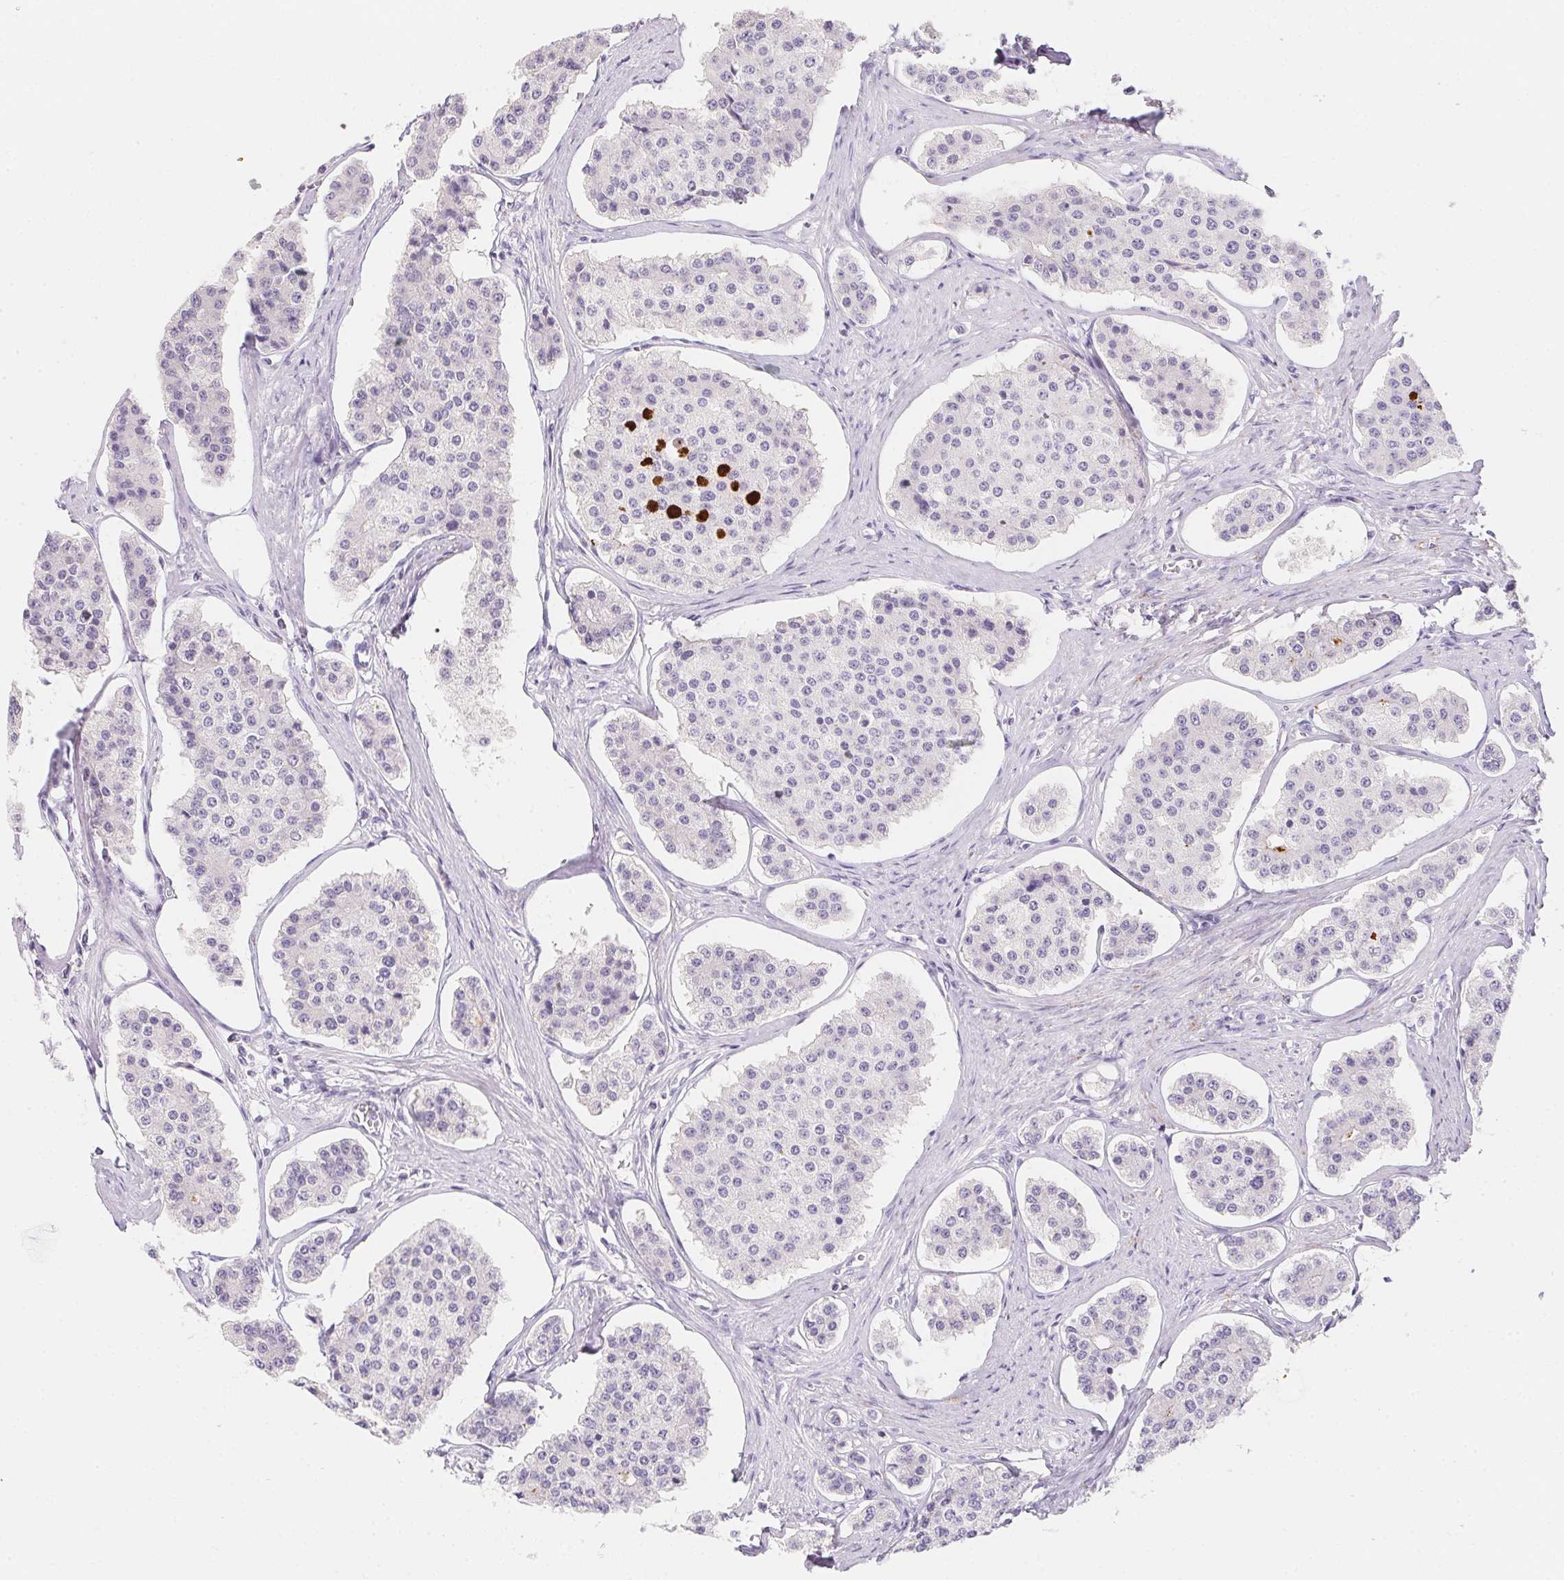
{"staining": {"intensity": "negative", "quantity": "none", "location": "none"}, "tissue": "carcinoid", "cell_type": "Tumor cells", "image_type": "cancer", "snomed": [{"axis": "morphology", "description": "Carcinoid, malignant, NOS"}, {"axis": "topography", "description": "Small intestine"}], "caption": "High power microscopy micrograph of an IHC photomicrograph of carcinoid, revealing no significant positivity in tumor cells.", "gene": "MYL4", "patient": {"sex": "female", "age": 65}}